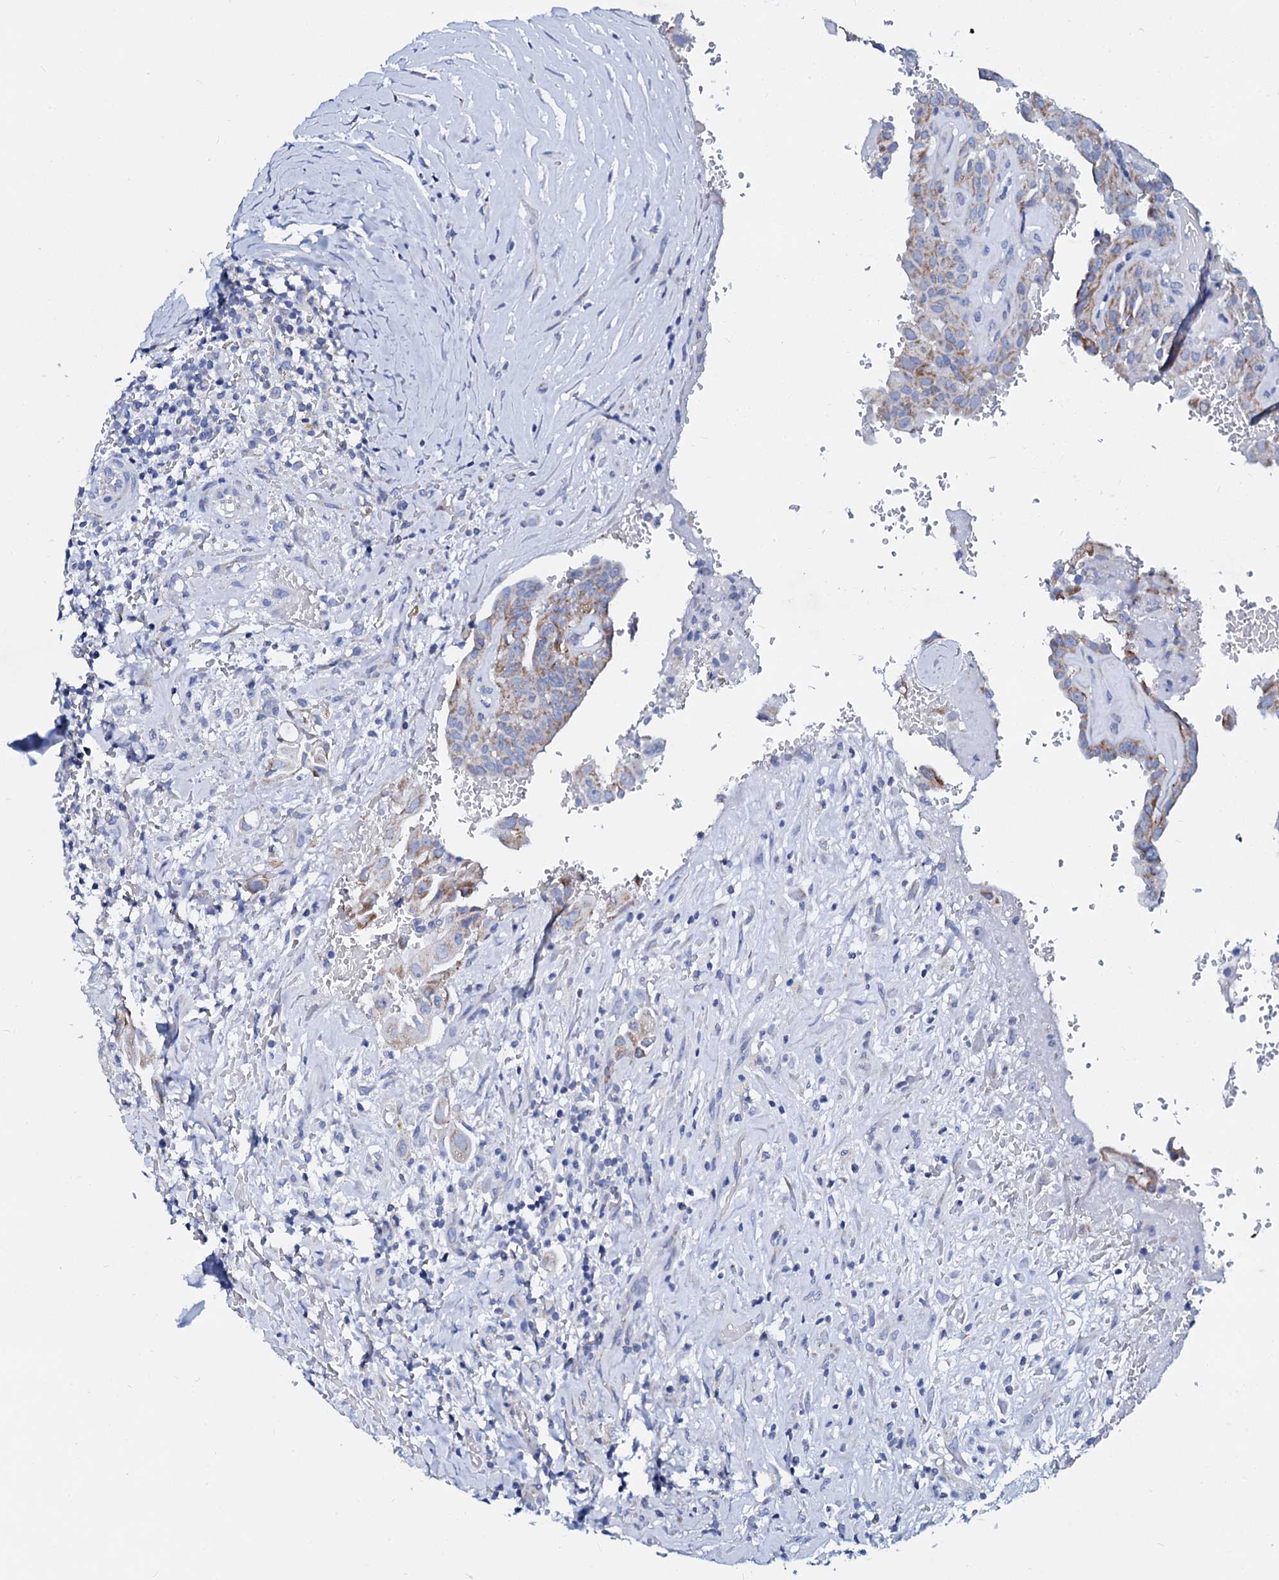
{"staining": {"intensity": "moderate", "quantity": "25%-75%", "location": "cytoplasmic/membranous"}, "tissue": "thyroid cancer", "cell_type": "Tumor cells", "image_type": "cancer", "snomed": [{"axis": "morphology", "description": "Papillary adenocarcinoma, NOS"}, {"axis": "topography", "description": "Thyroid gland"}], "caption": "Human thyroid cancer (papillary adenocarcinoma) stained for a protein (brown) reveals moderate cytoplasmic/membranous positive staining in approximately 25%-75% of tumor cells.", "gene": "SLC37A4", "patient": {"sex": "male", "age": 77}}